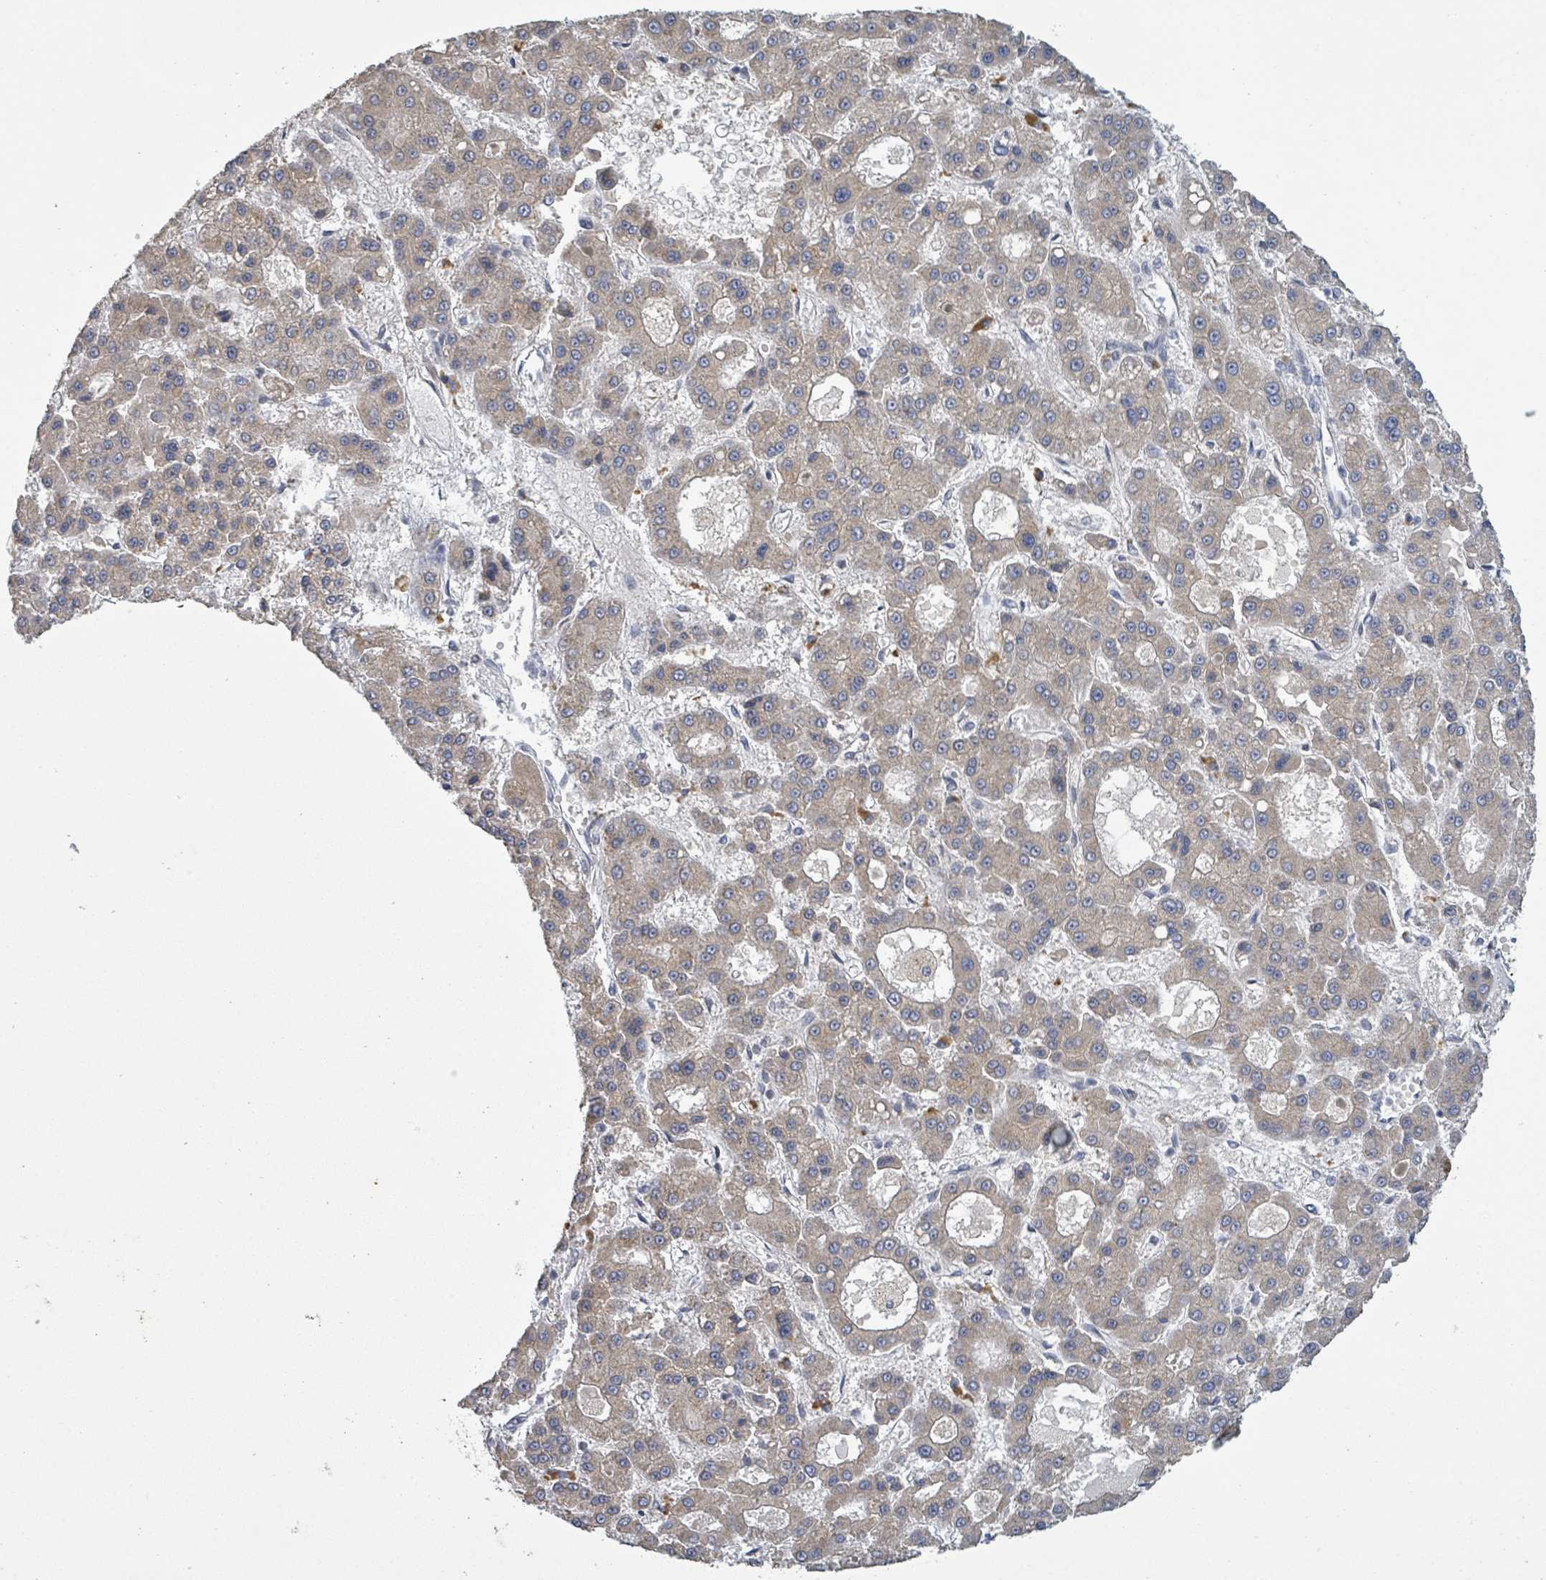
{"staining": {"intensity": "weak", "quantity": ">75%", "location": "cytoplasmic/membranous"}, "tissue": "liver cancer", "cell_type": "Tumor cells", "image_type": "cancer", "snomed": [{"axis": "morphology", "description": "Carcinoma, Hepatocellular, NOS"}, {"axis": "topography", "description": "Liver"}], "caption": "This histopathology image shows immunohistochemistry staining of liver cancer (hepatocellular carcinoma), with low weak cytoplasmic/membranous staining in approximately >75% of tumor cells.", "gene": "ATP13A1", "patient": {"sex": "male", "age": 70}}